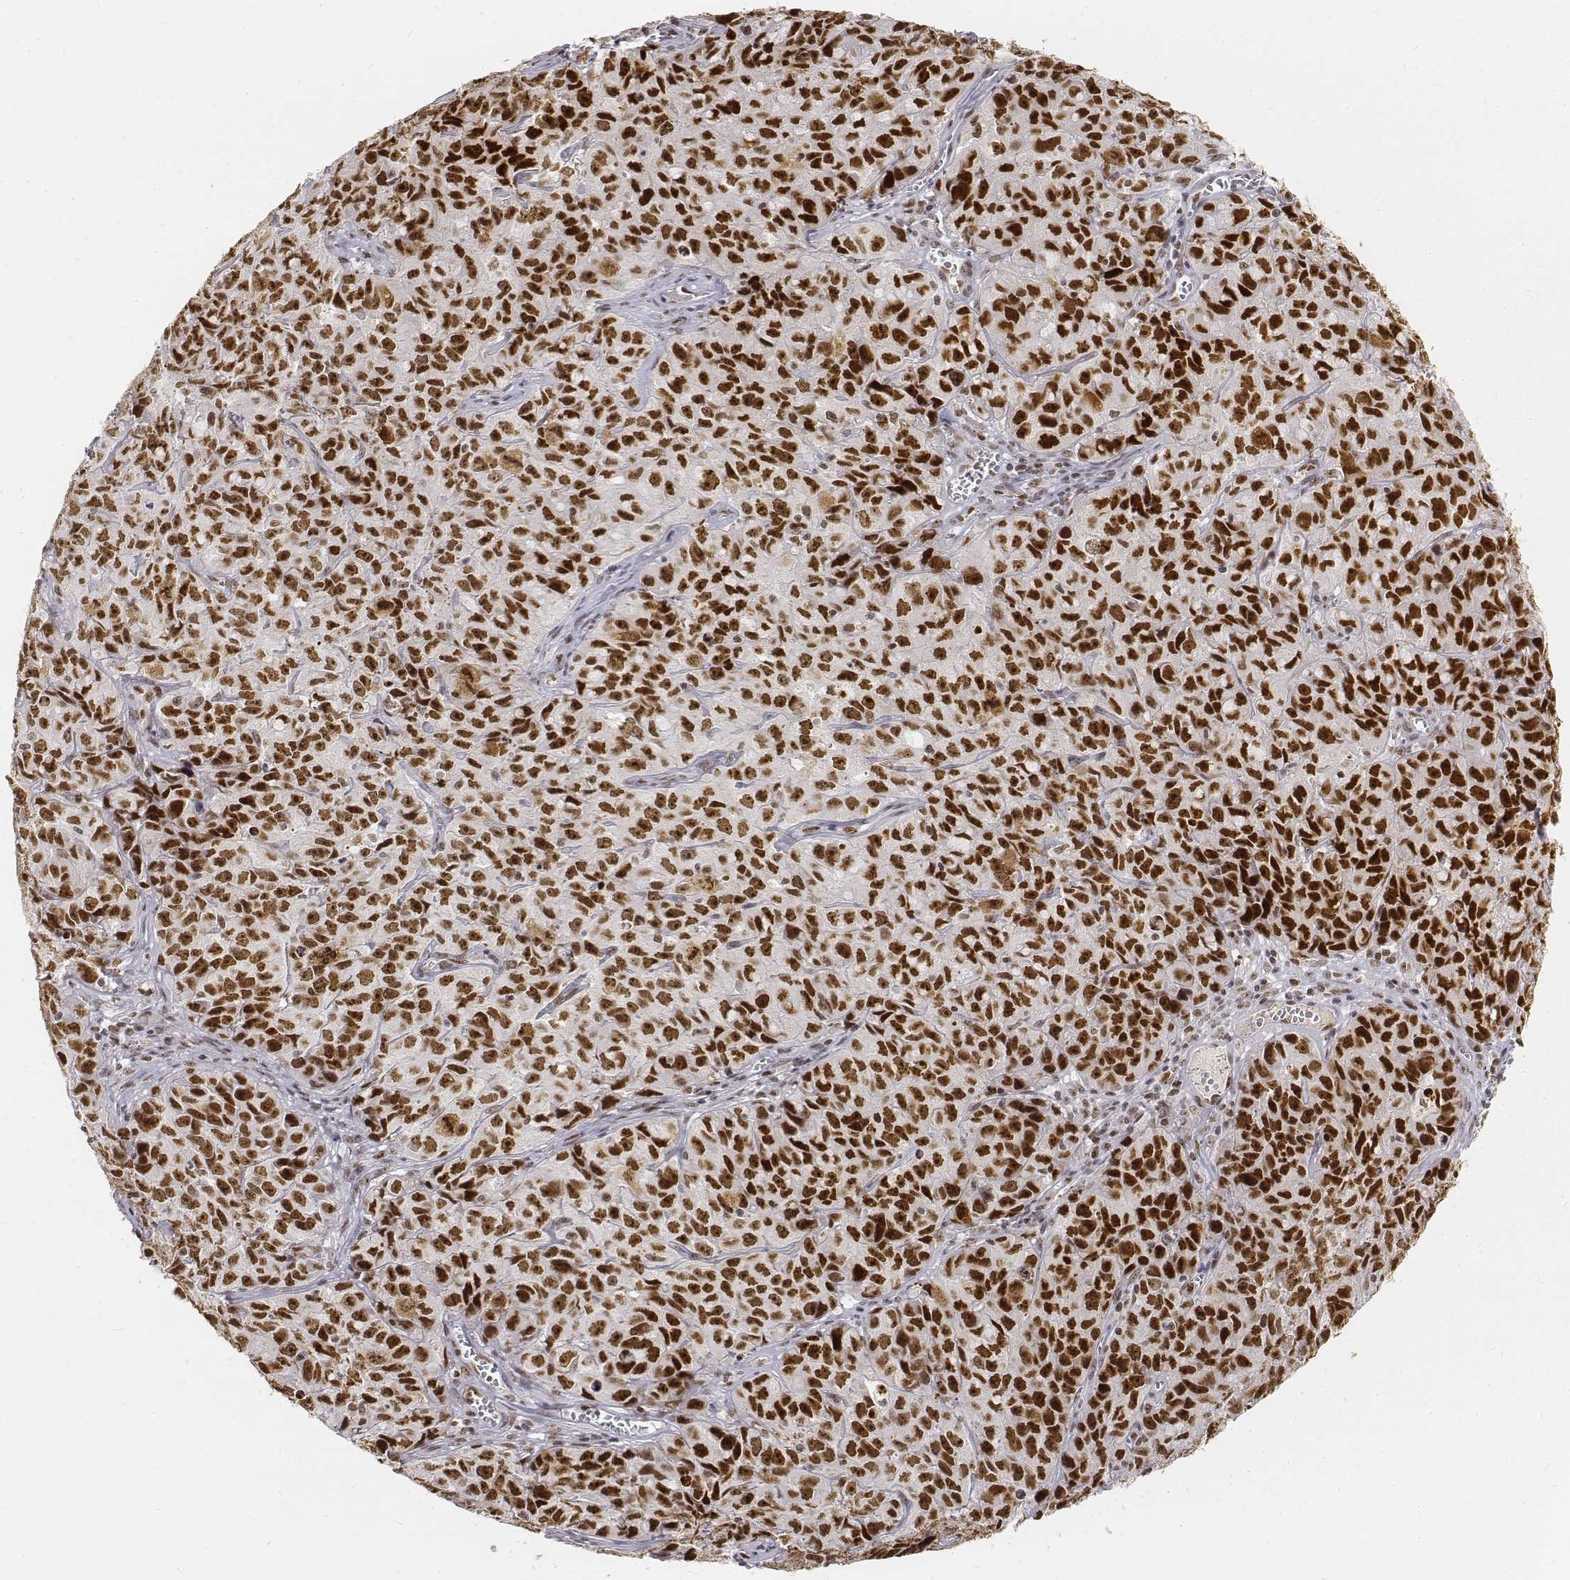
{"staining": {"intensity": "strong", "quantity": ">75%", "location": "nuclear"}, "tissue": "cervical cancer", "cell_type": "Tumor cells", "image_type": "cancer", "snomed": [{"axis": "morphology", "description": "Squamous cell carcinoma, NOS"}, {"axis": "topography", "description": "Cervix"}], "caption": "Cervical cancer was stained to show a protein in brown. There is high levels of strong nuclear expression in about >75% of tumor cells.", "gene": "PHF6", "patient": {"sex": "female", "age": 28}}